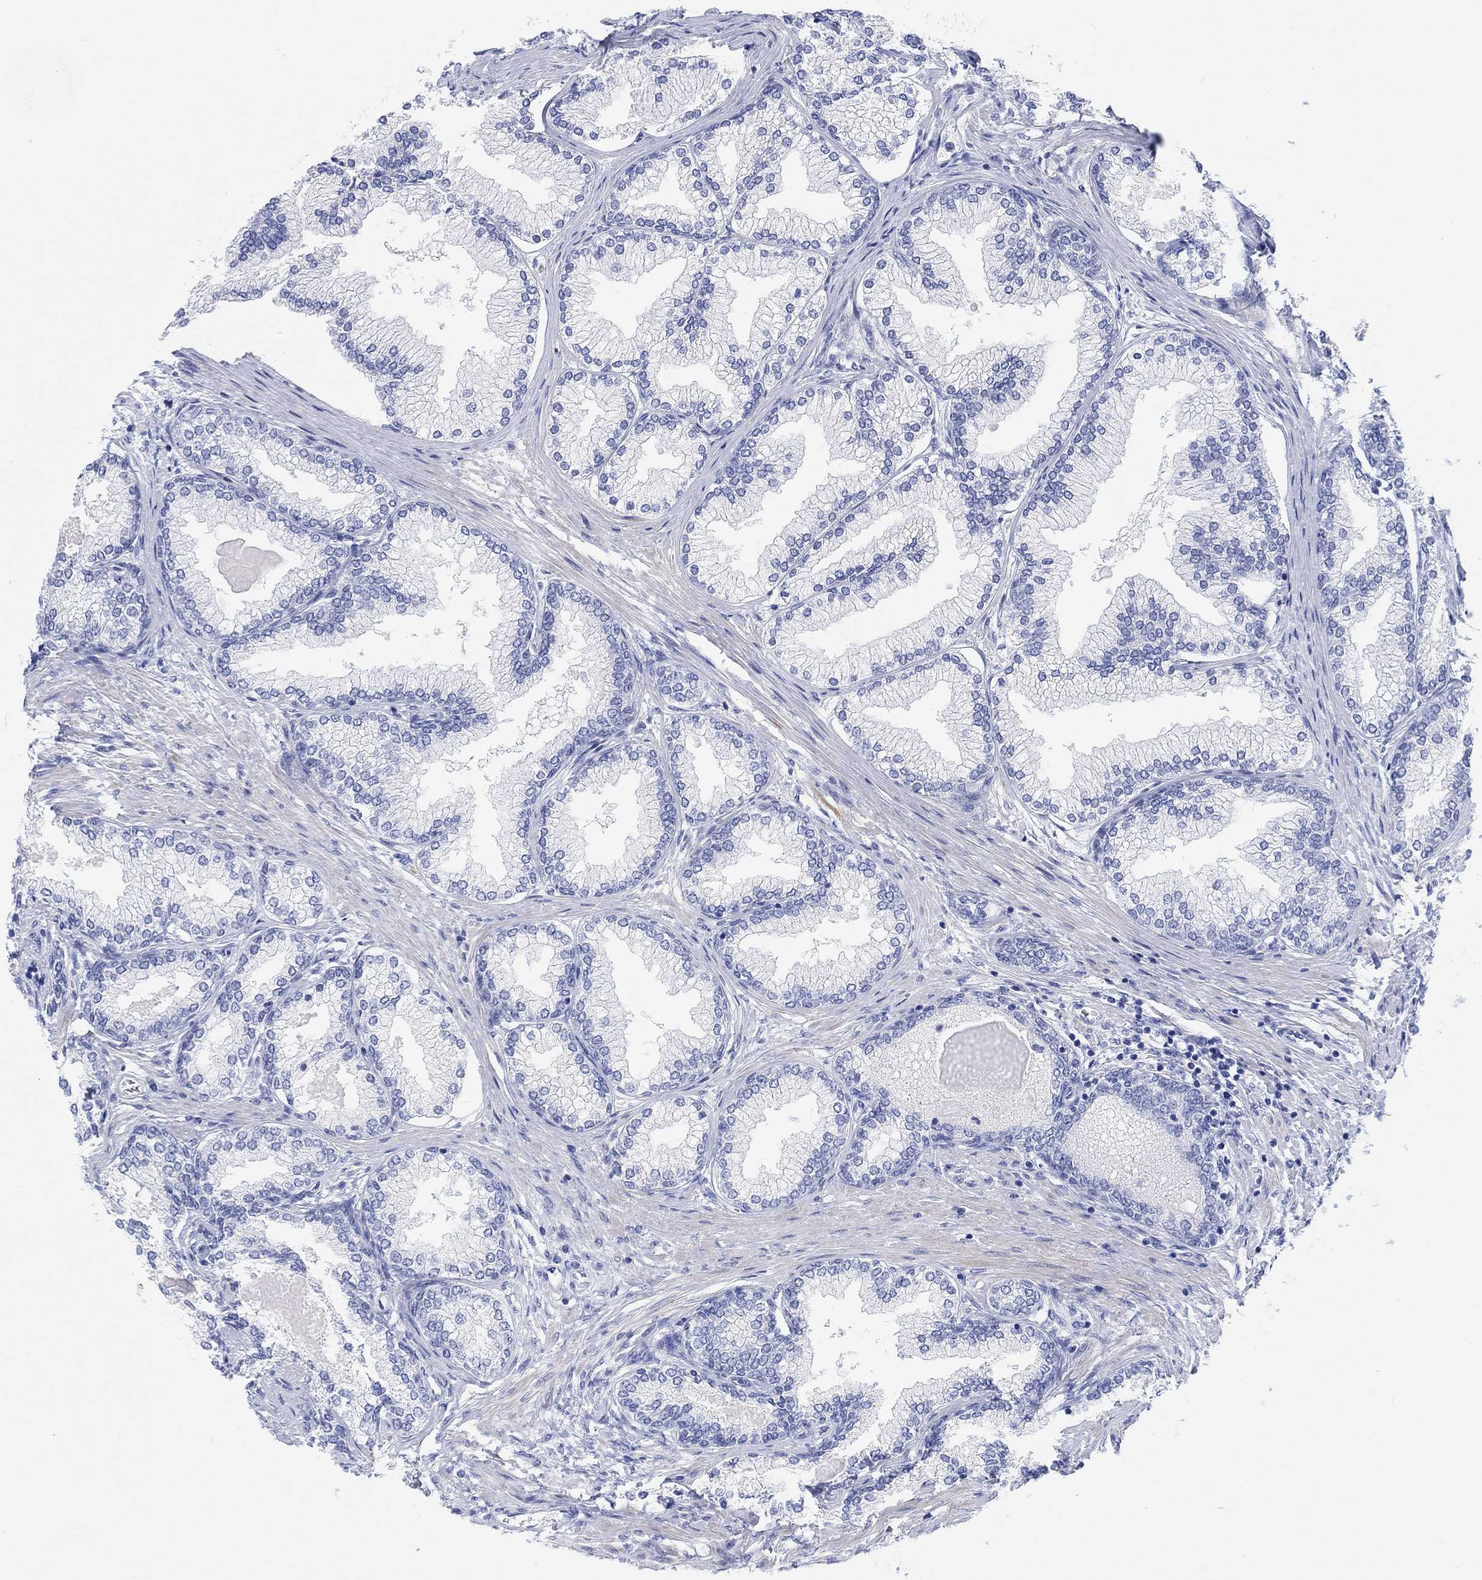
{"staining": {"intensity": "negative", "quantity": "none", "location": "none"}, "tissue": "prostate", "cell_type": "Glandular cells", "image_type": "normal", "snomed": [{"axis": "morphology", "description": "Normal tissue, NOS"}, {"axis": "topography", "description": "Prostate"}], "caption": "This is an immunohistochemistry (IHC) micrograph of unremarkable prostate. There is no positivity in glandular cells.", "gene": "XIRP2", "patient": {"sex": "male", "age": 72}}